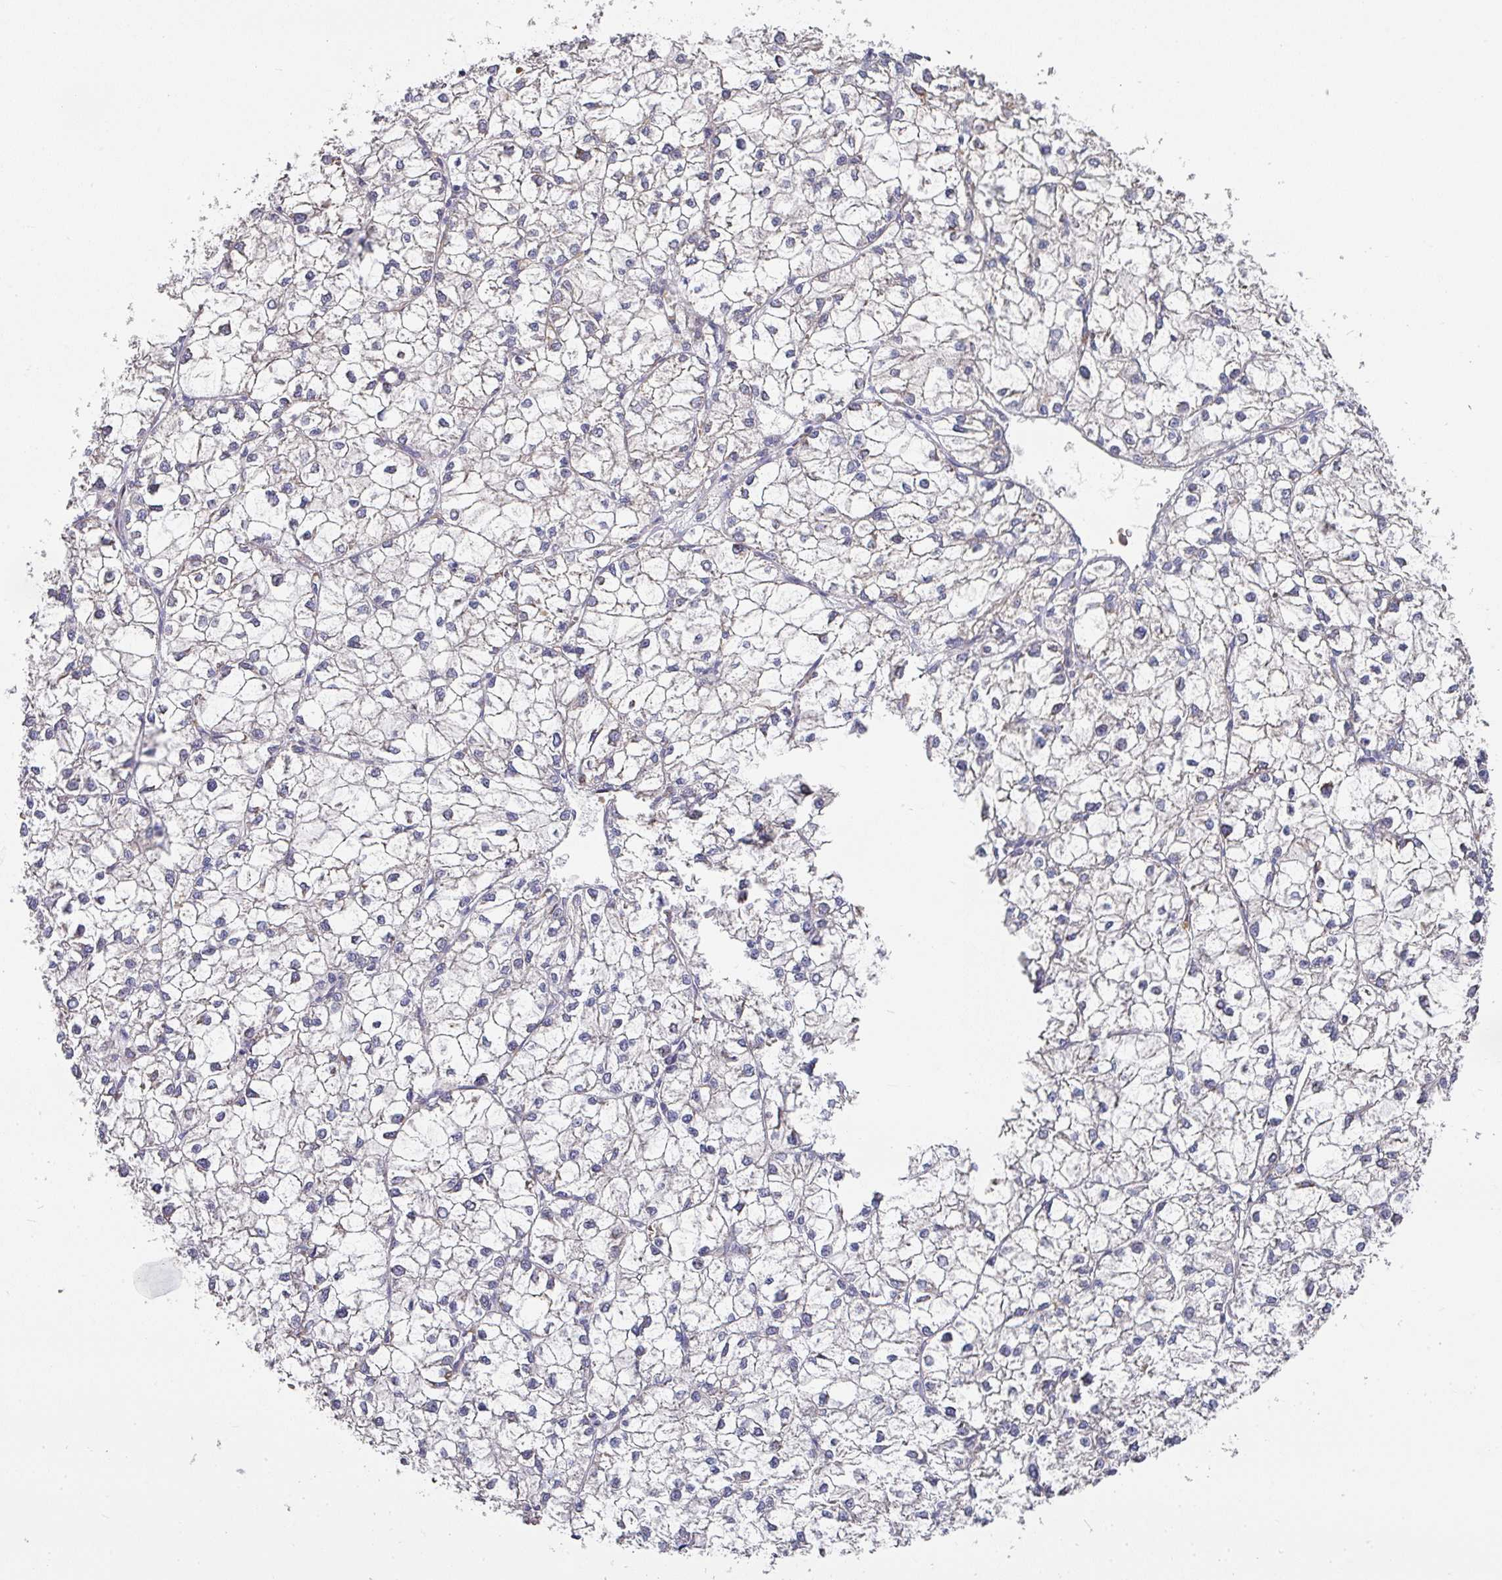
{"staining": {"intensity": "negative", "quantity": "none", "location": "none"}, "tissue": "liver cancer", "cell_type": "Tumor cells", "image_type": "cancer", "snomed": [{"axis": "morphology", "description": "Carcinoma, Hepatocellular, NOS"}, {"axis": "topography", "description": "Liver"}], "caption": "Protein analysis of hepatocellular carcinoma (liver) exhibits no significant staining in tumor cells. Nuclei are stained in blue.", "gene": "PYROXD2", "patient": {"sex": "female", "age": 43}}